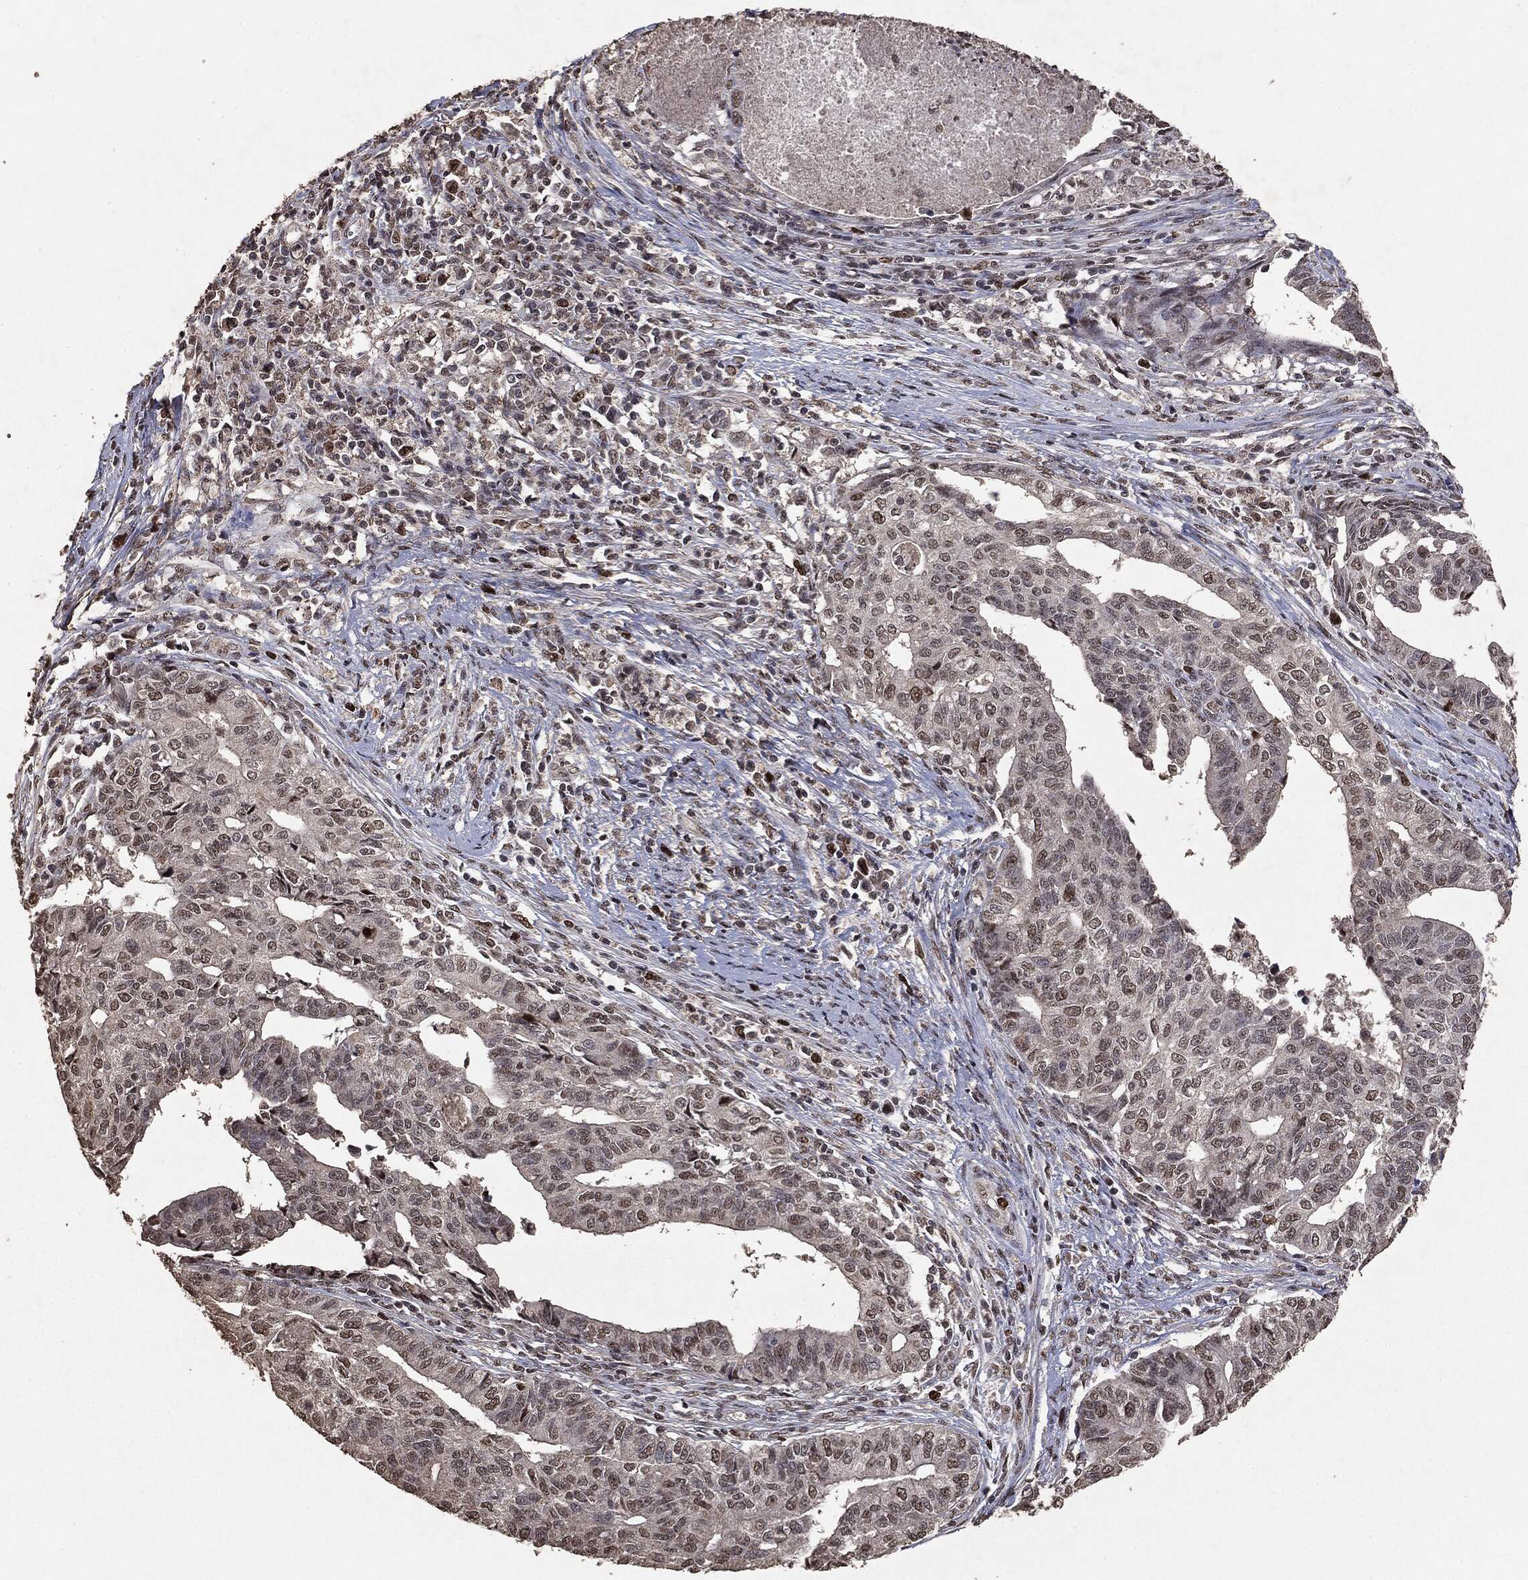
{"staining": {"intensity": "moderate", "quantity": "<25%", "location": "nuclear"}, "tissue": "endometrial cancer", "cell_type": "Tumor cells", "image_type": "cancer", "snomed": [{"axis": "morphology", "description": "Adenocarcinoma, NOS"}, {"axis": "topography", "description": "Endometrium"}], "caption": "The histopathology image shows staining of endometrial cancer (adenocarcinoma), revealing moderate nuclear protein positivity (brown color) within tumor cells.", "gene": "RAD18", "patient": {"sex": "female", "age": 65}}